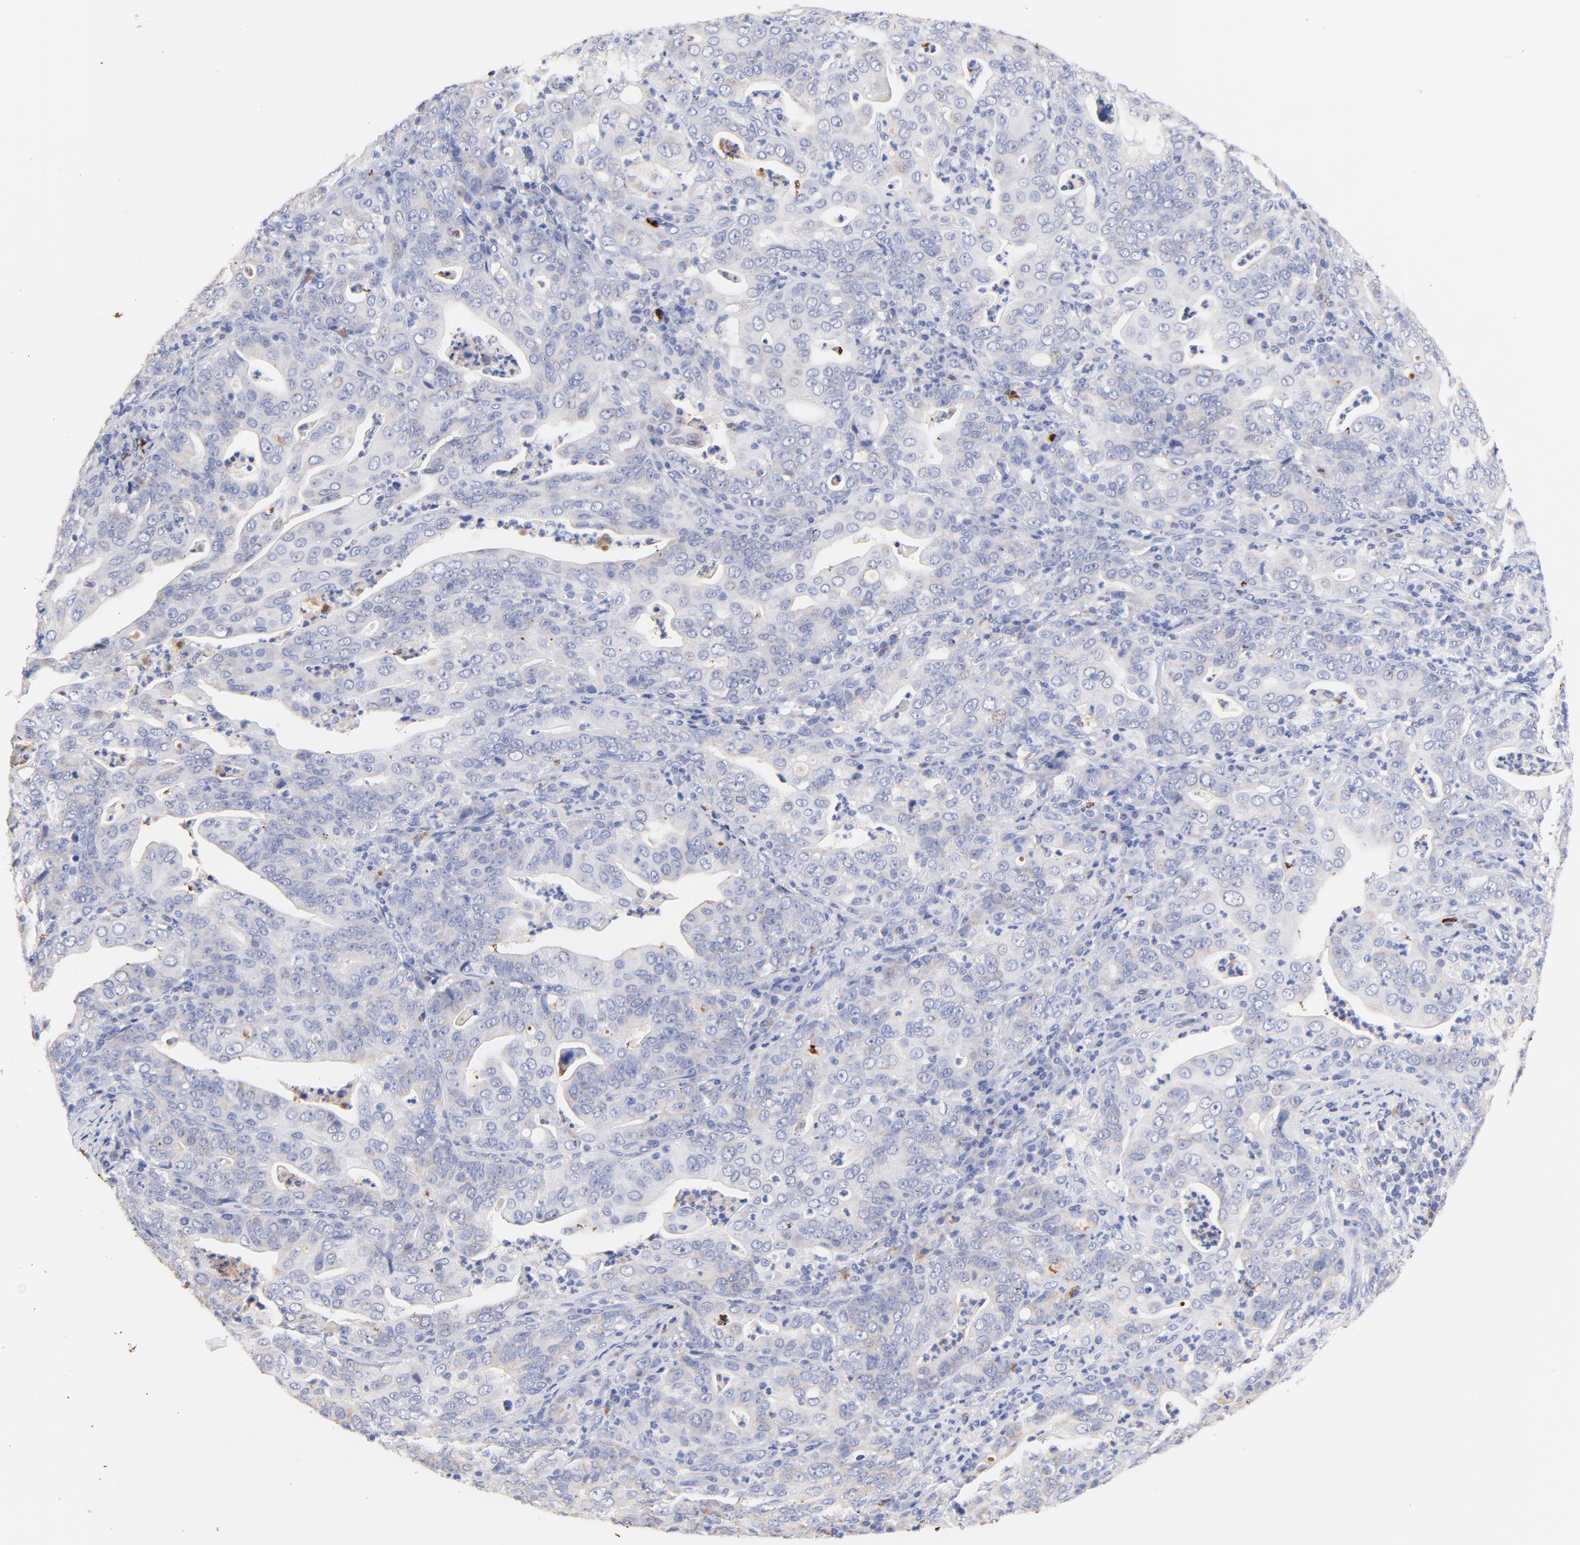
{"staining": {"intensity": "weak", "quantity": "<25%", "location": "cytoplasmic/membranous"}, "tissue": "stomach cancer", "cell_type": "Tumor cells", "image_type": "cancer", "snomed": [{"axis": "morphology", "description": "Adenocarcinoma, NOS"}, {"axis": "topography", "description": "Stomach, upper"}], "caption": "IHC histopathology image of human adenocarcinoma (stomach) stained for a protein (brown), which shows no positivity in tumor cells. (Stains: DAB immunohistochemistry (IHC) with hematoxylin counter stain, Microscopy: brightfield microscopy at high magnification).", "gene": "IGLV7-43", "patient": {"sex": "female", "age": 50}}